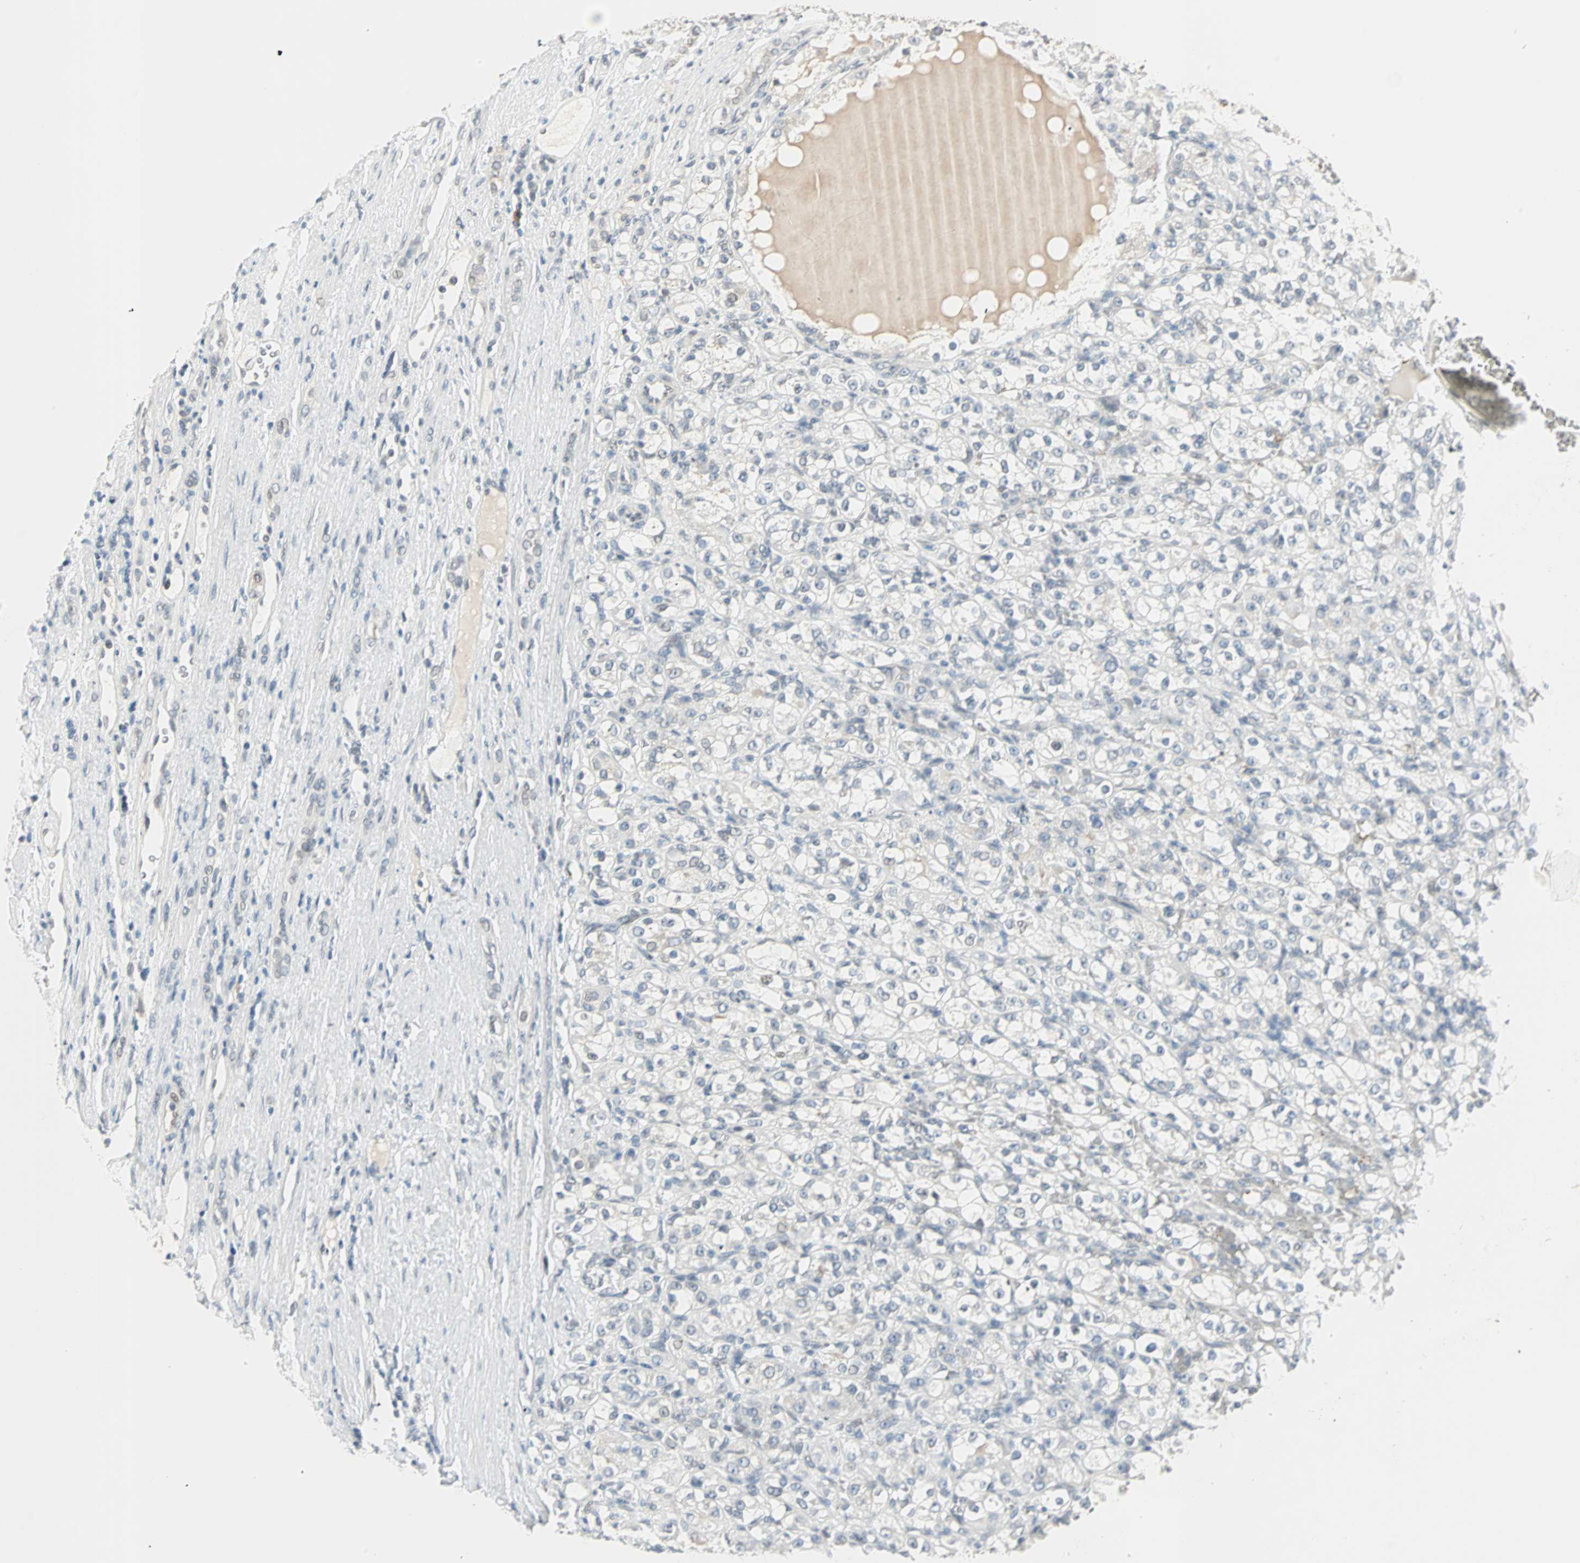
{"staining": {"intensity": "negative", "quantity": "none", "location": "none"}, "tissue": "renal cancer", "cell_type": "Tumor cells", "image_type": "cancer", "snomed": [{"axis": "morphology", "description": "Normal tissue, NOS"}, {"axis": "morphology", "description": "Adenocarcinoma, NOS"}, {"axis": "topography", "description": "Kidney"}], "caption": "Renal cancer (adenocarcinoma) was stained to show a protein in brown. There is no significant staining in tumor cells.", "gene": "BCAN", "patient": {"sex": "male", "age": 61}}